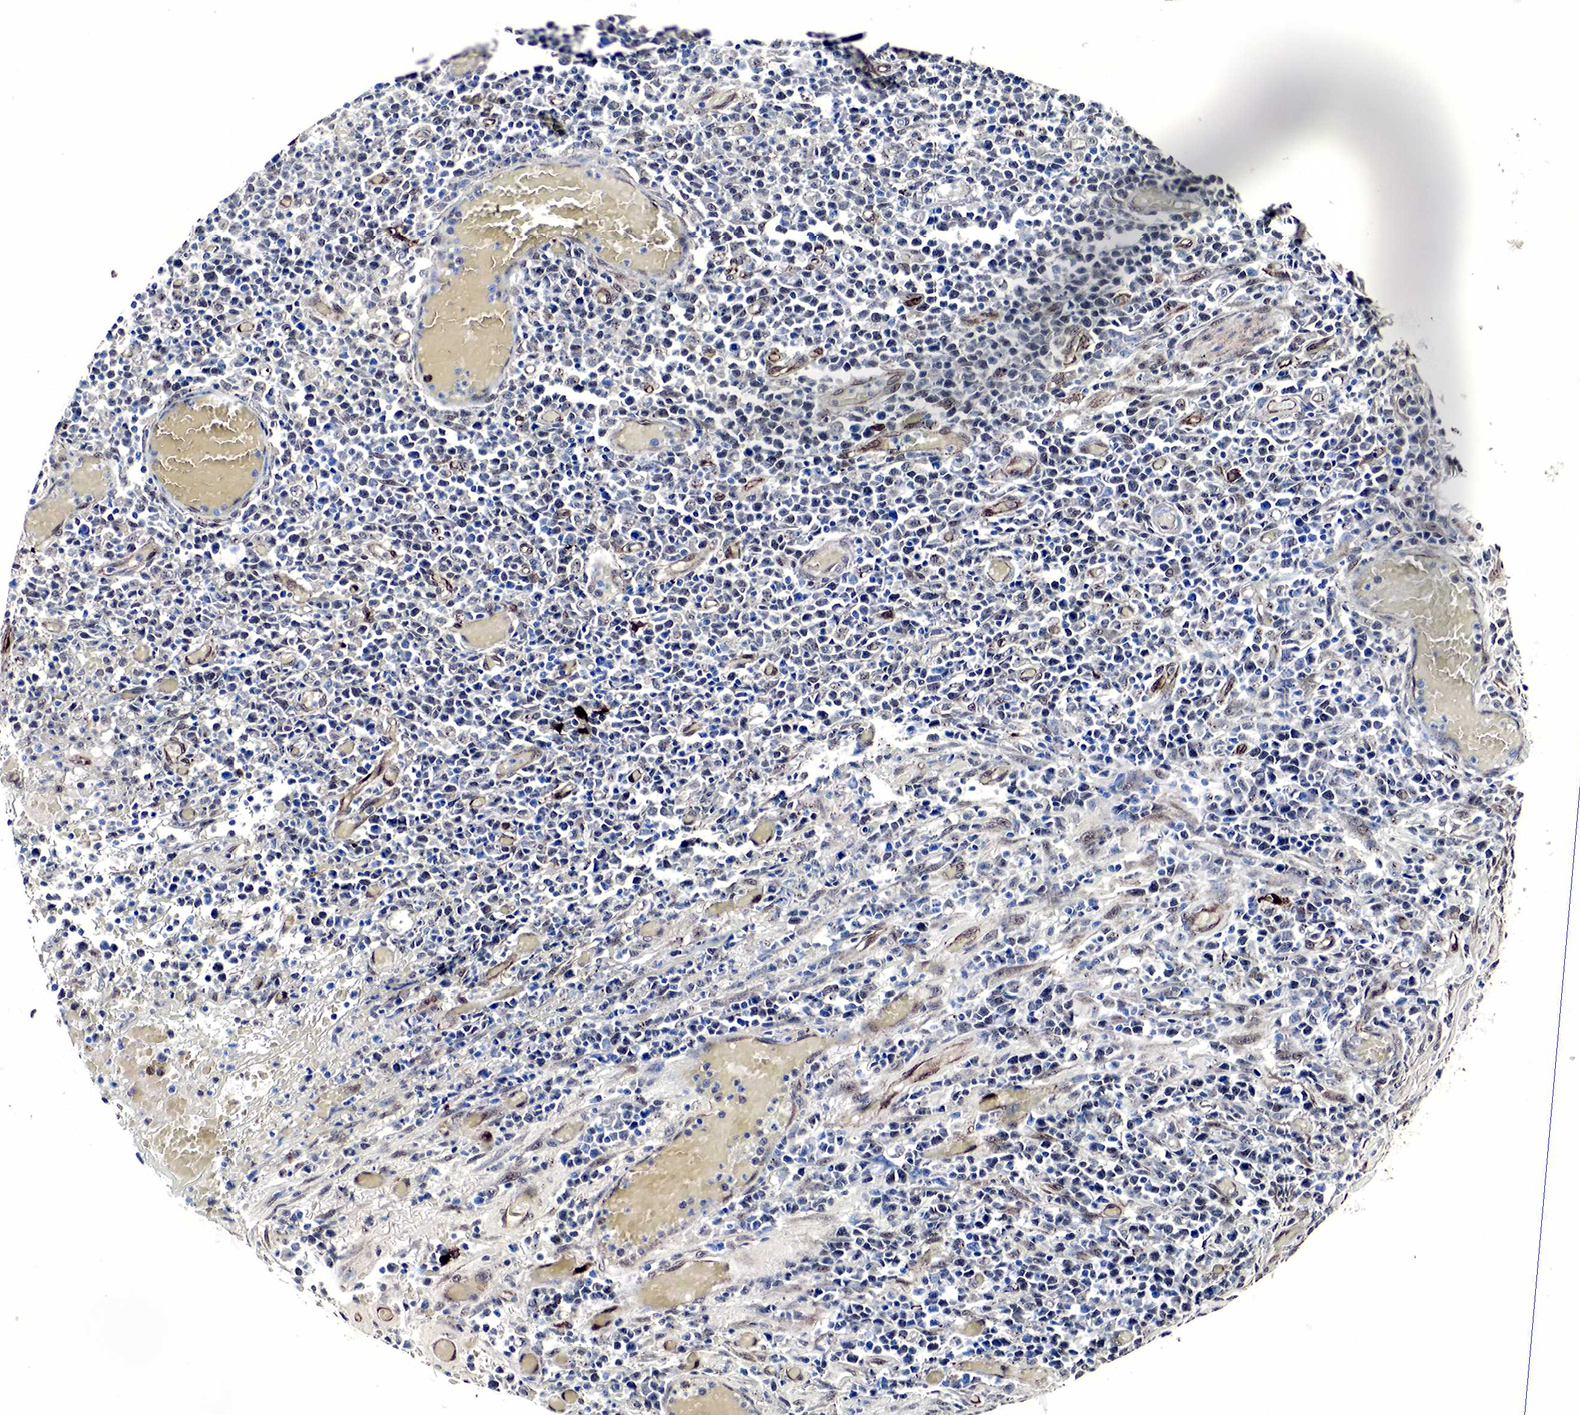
{"staining": {"intensity": "negative", "quantity": "none", "location": "none"}, "tissue": "lymphoma", "cell_type": "Tumor cells", "image_type": "cancer", "snomed": [{"axis": "morphology", "description": "Malignant lymphoma, non-Hodgkin's type, High grade"}, {"axis": "topography", "description": "Colon"}], "caption": "Lymphoma was stained to show a protein in brown. There is no significant expression in tumor cells.", "gene": "SPIN1", "patient": {"sex": "male", "age": 82}}